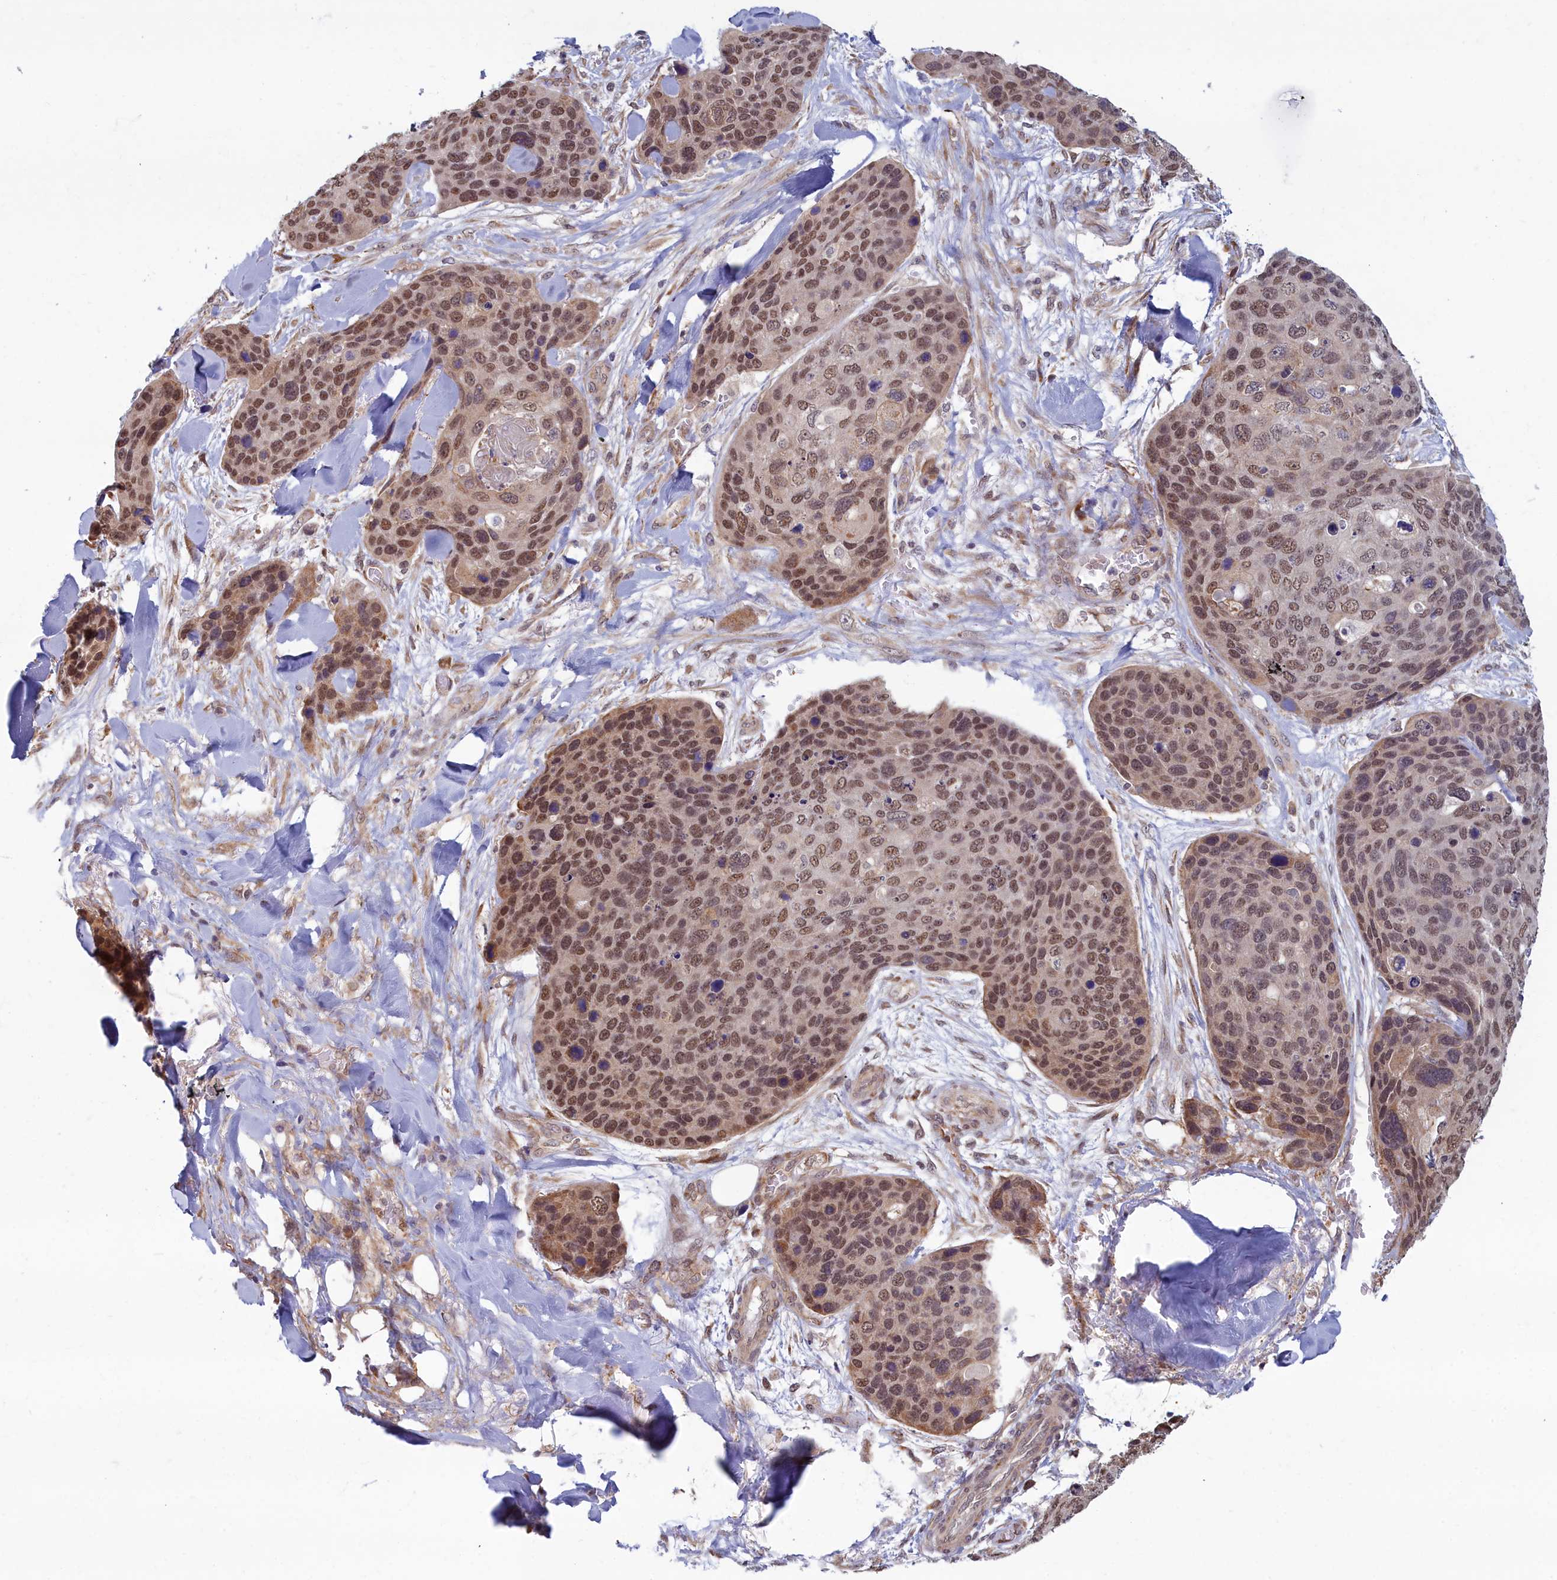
{"staining": {"intensity": "moderate", "quantity": ">75%", "location": "nuclear"}, "tissue": "skin cancer", "cell_type": "Tumor cells", "image_type": "cancer", "snomed": [{"axis": "morphology", "description": "Basal cell carcinoma"}, {"axis": "topography", "description": "Skin"}], "caption": "Skin cancer stained with a protein marker displays moderate staining in tumor cells.", "gene": "MAK16", "patient": {"sex": "female", "age": 74}}